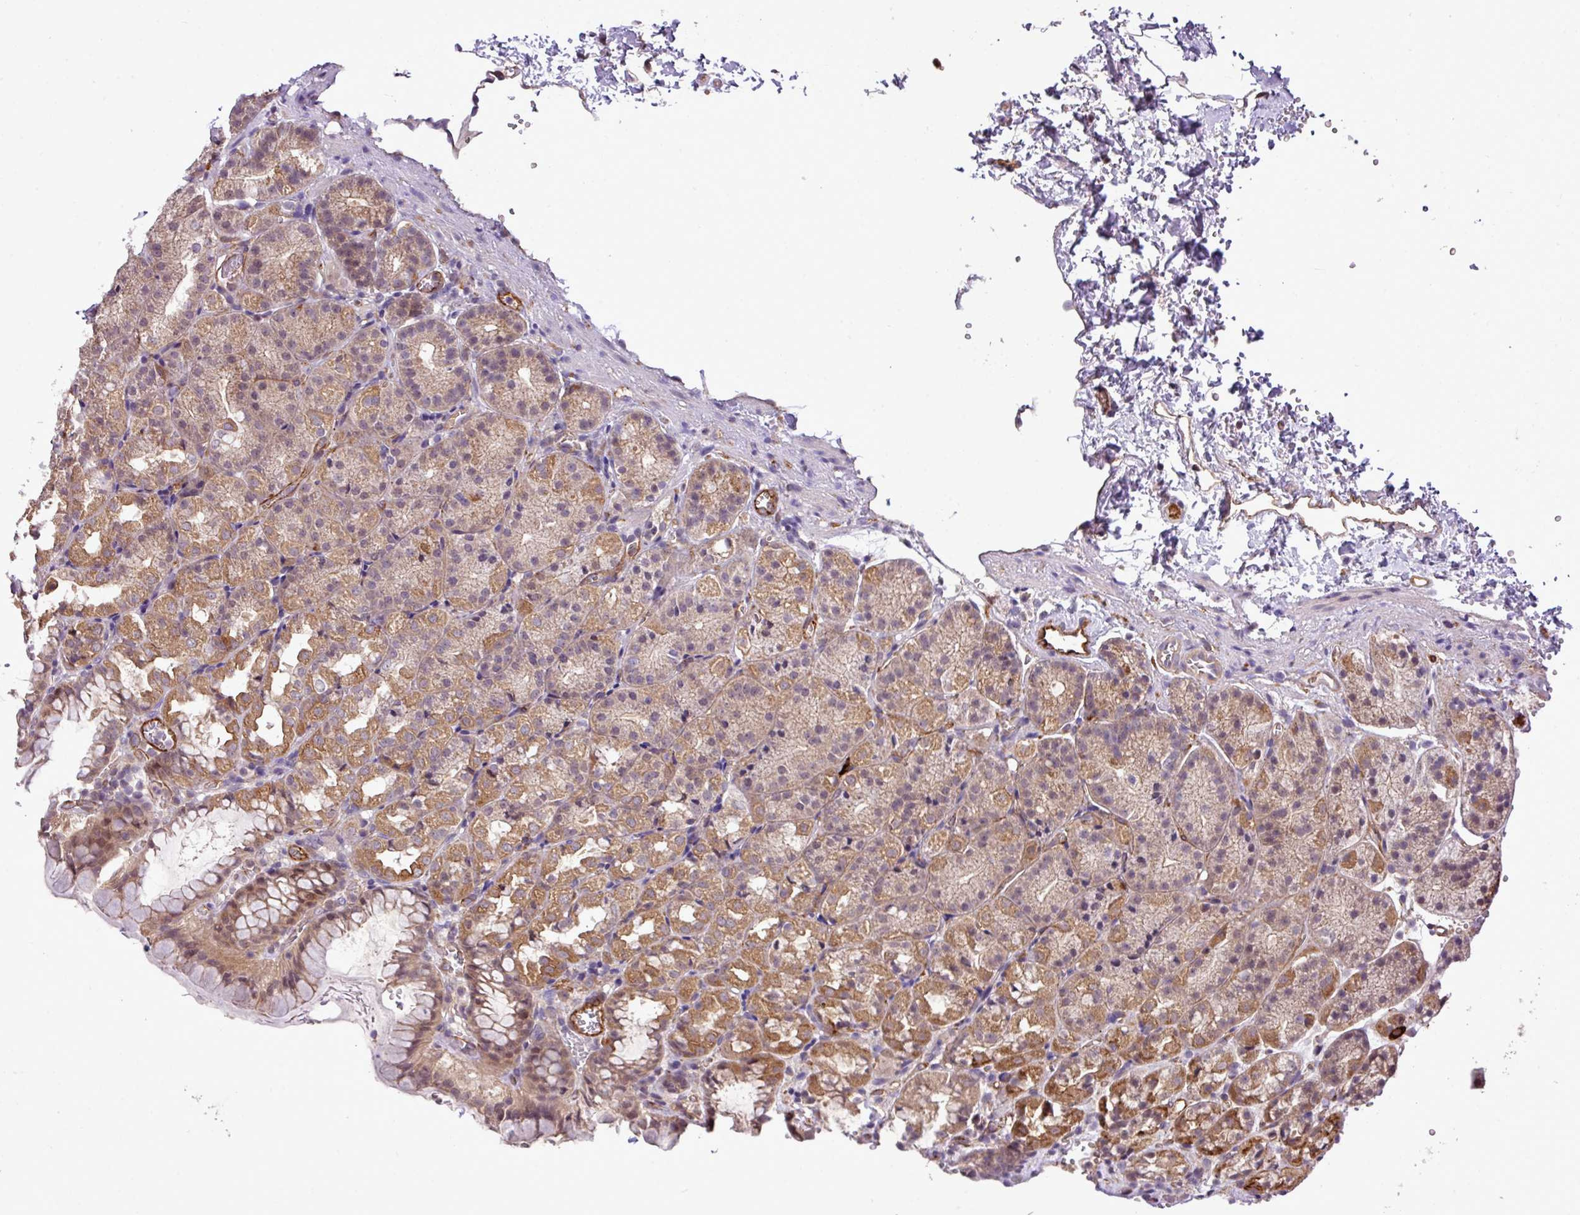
{"staining": {"intensity": "moderate", "quantity": ">75%", "location": "cytoplasmic/membranous"}, "tissue": "stomach", "cell_type": "Glandular cells", "image_type": "normal", "snomed": [{"axis": "morphology", "description": "Normal tissue, NOS"}, {"axis": "topography", "description": "Stomach, upper"}], "caption": "High-power microscopy captured an immunohistochemistry micrograph of benign stomach, revealing moderate cytoplasmic/membranous expression in about >75% of glandular cells. (IHC, brightfield microscopy, high magnification).", "gene": "XIAP", "patient": {"sex": "female", "age": 81}}